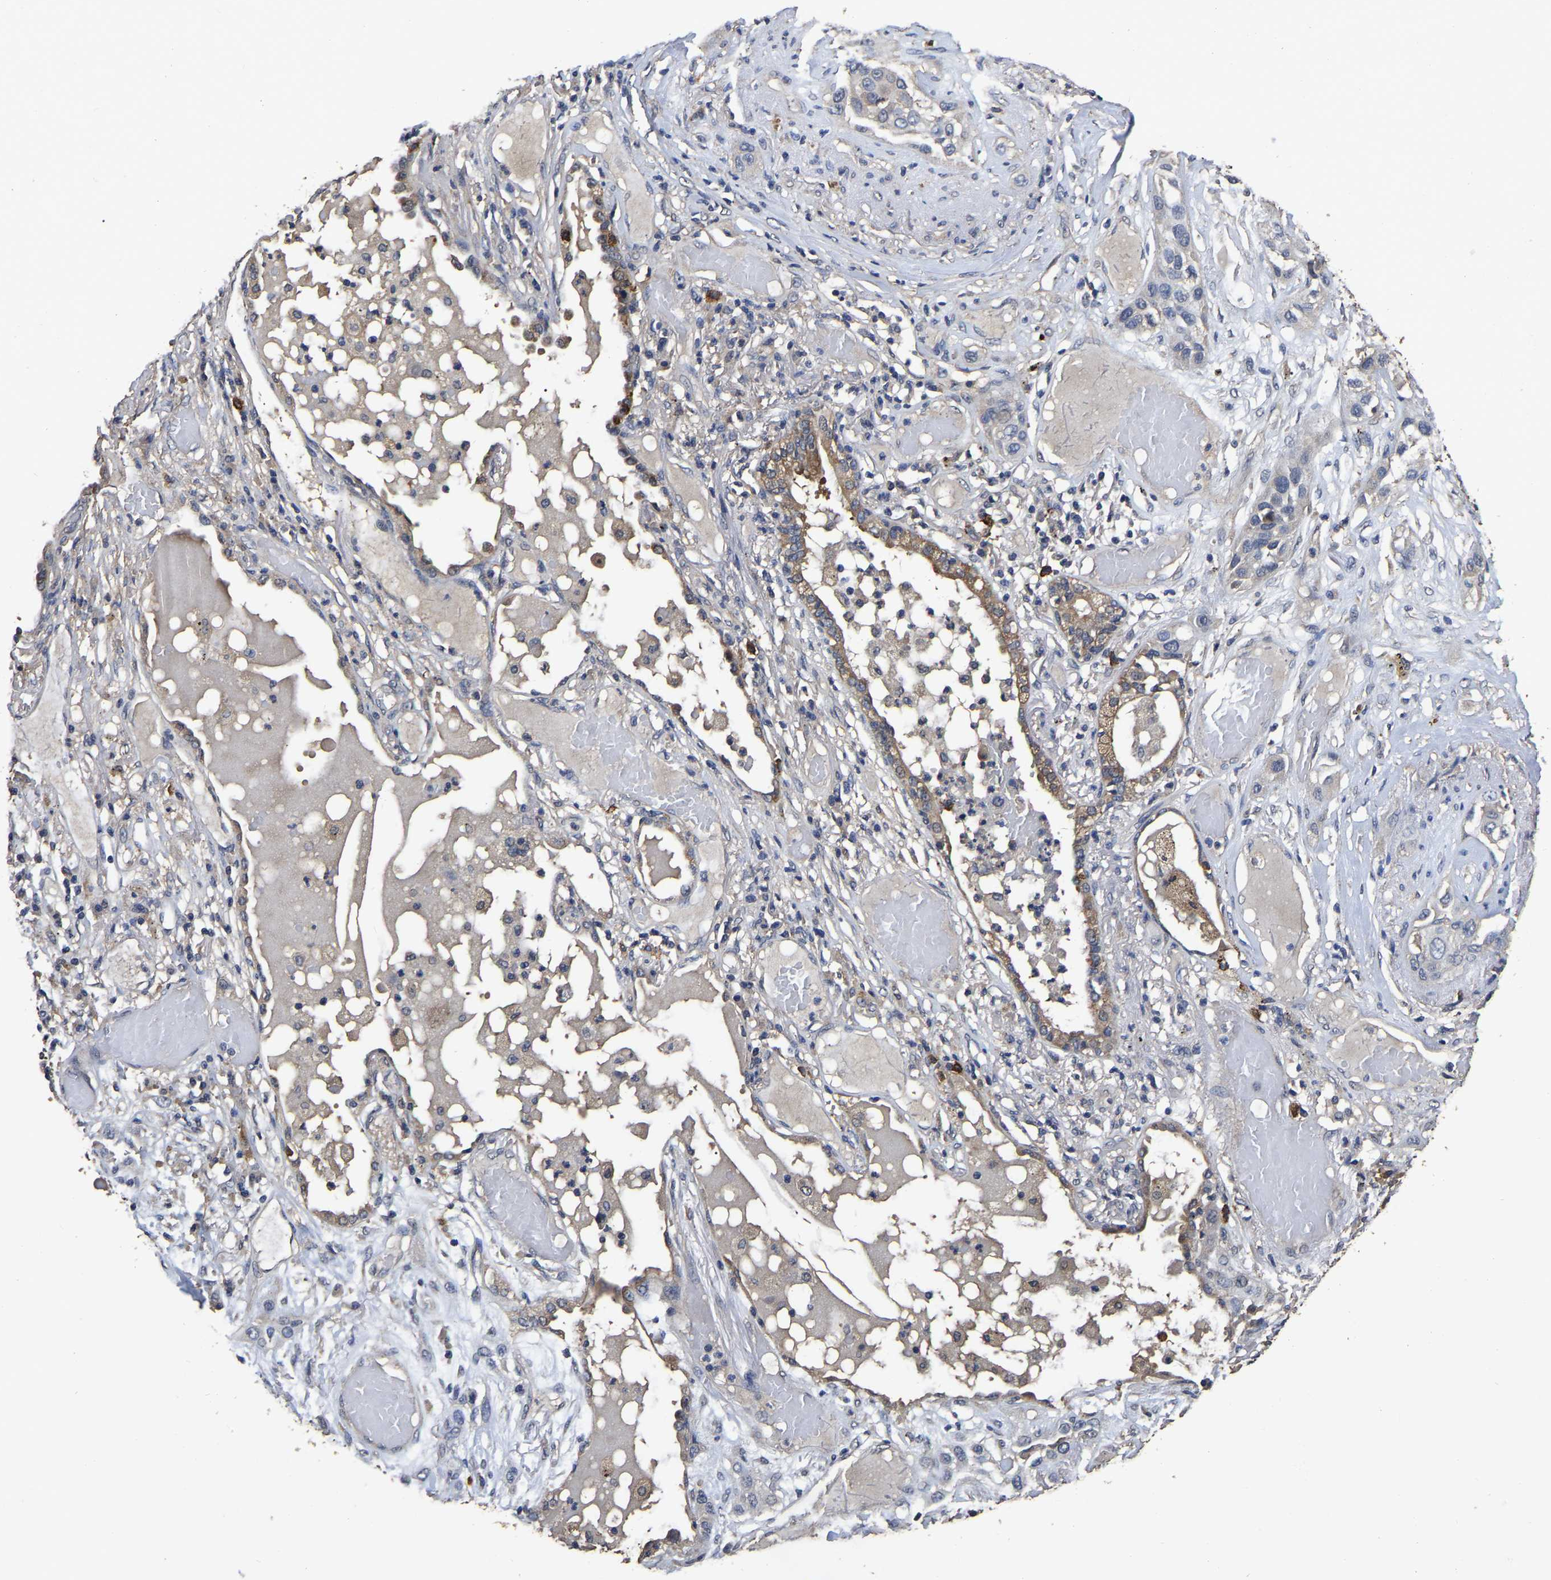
{"staining": {"intensity": "negative", "quantity": "none", "location": "none"}, "tissue": "lung cancer", "cell_type": "Tumor cells", "image_type": "cancer", "snomed": [{"axis": "morphology", "description": "Squamous cell carcinoma, NOS"}, {"axis": "topography", "description": "Lung"}], "caption": "Tumor cells are negative for brown protein staining in lung cancer (squamous cell carcinoma).", "gene": "STK32C", "patient": {"sex": "male", "age": 71}}